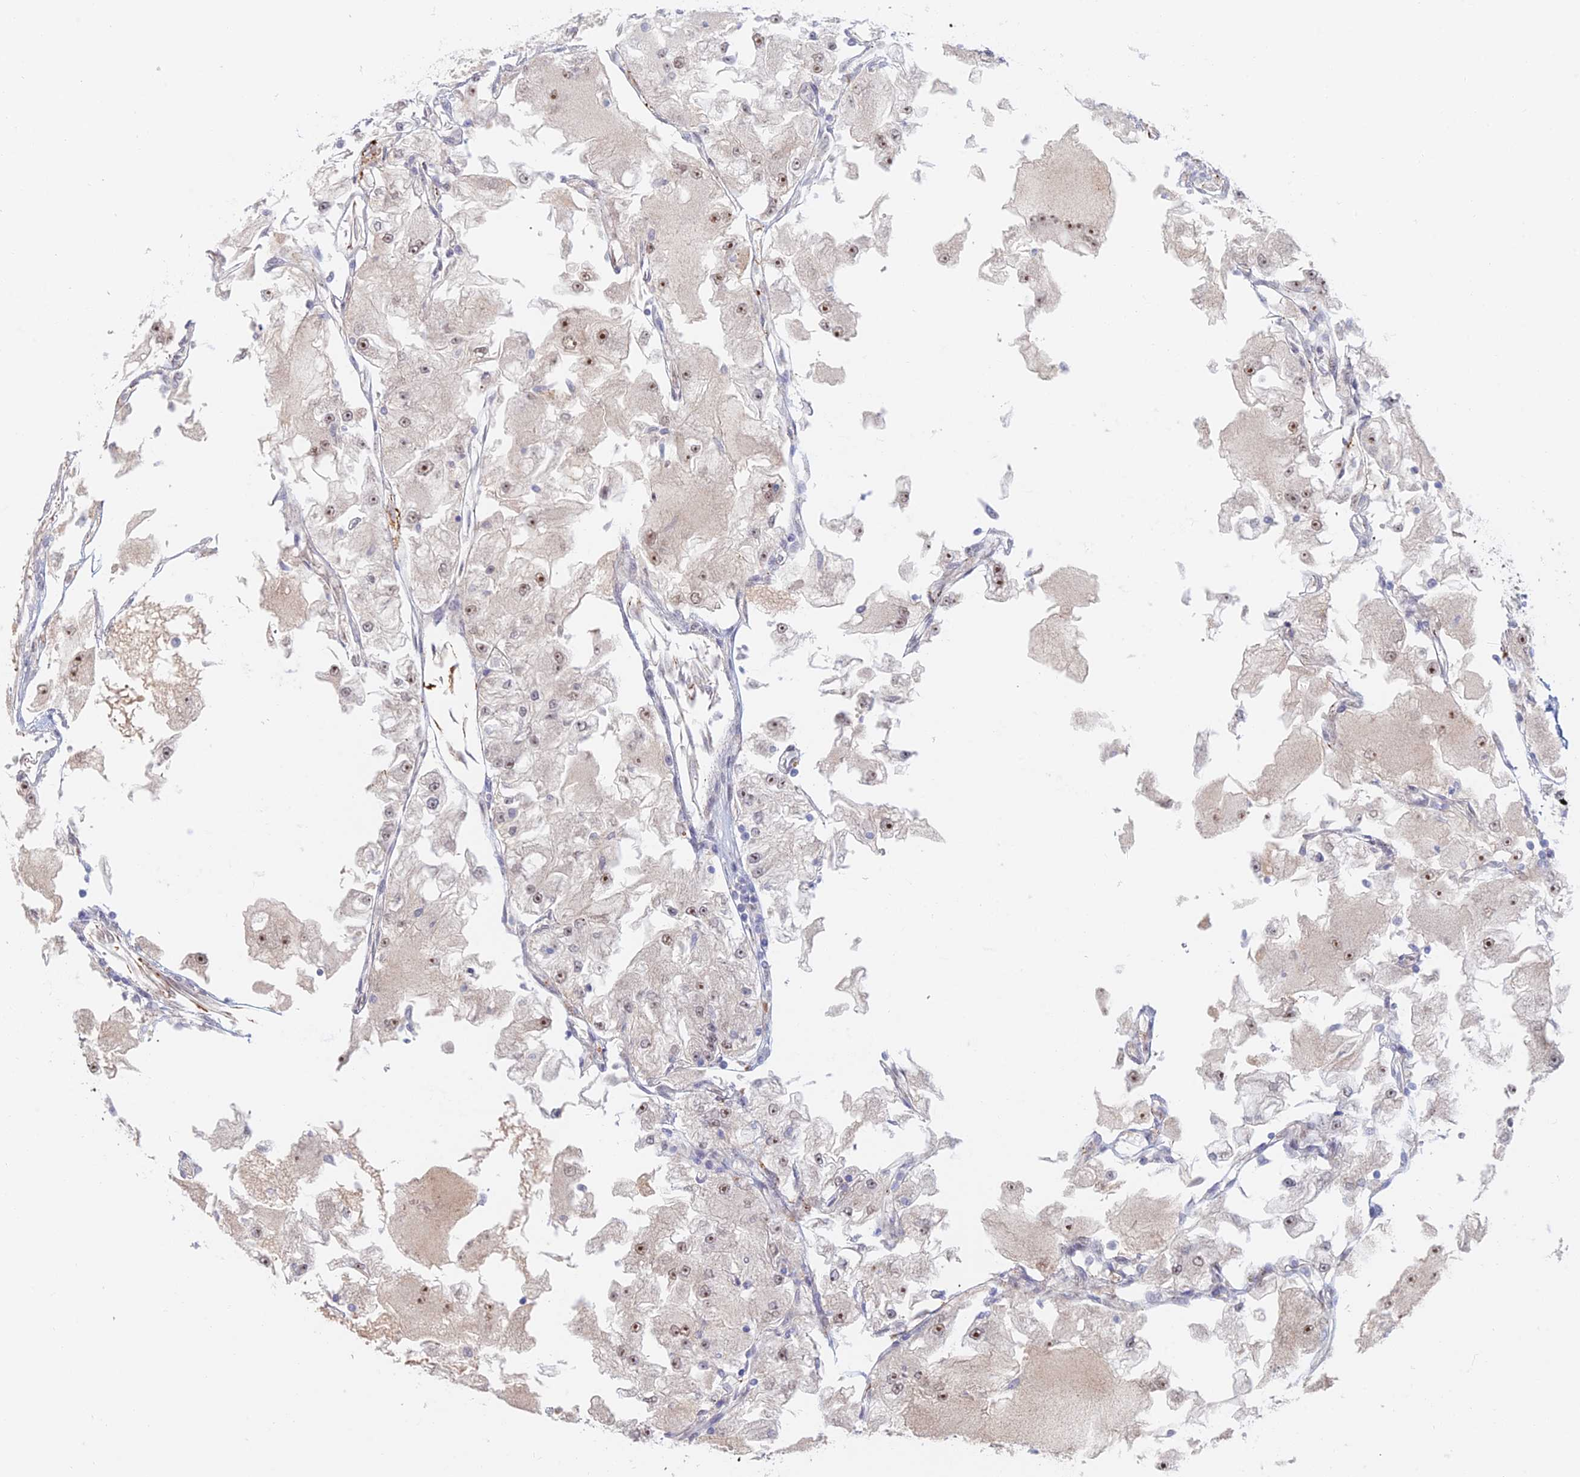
{"staining": {"intensity": "moderate", "quantity": ">75%", "location": "nuclear"}, "tissue": "renal cancer", "cell_type": "Tumor cells", "image_type": "cancer", "snomed": [{"axis": "morphology", "description": "Adenocarcinoma, NOS"}, {"axis": "topography", "description": "Kidney"}], "caption": "A brown stain shows moderate nuclear positivity of a protein in human adenocarcinoma (renal) tumor cells.", "gene": "ZUP1", "patient": {"sex": "female", "age": 72}}